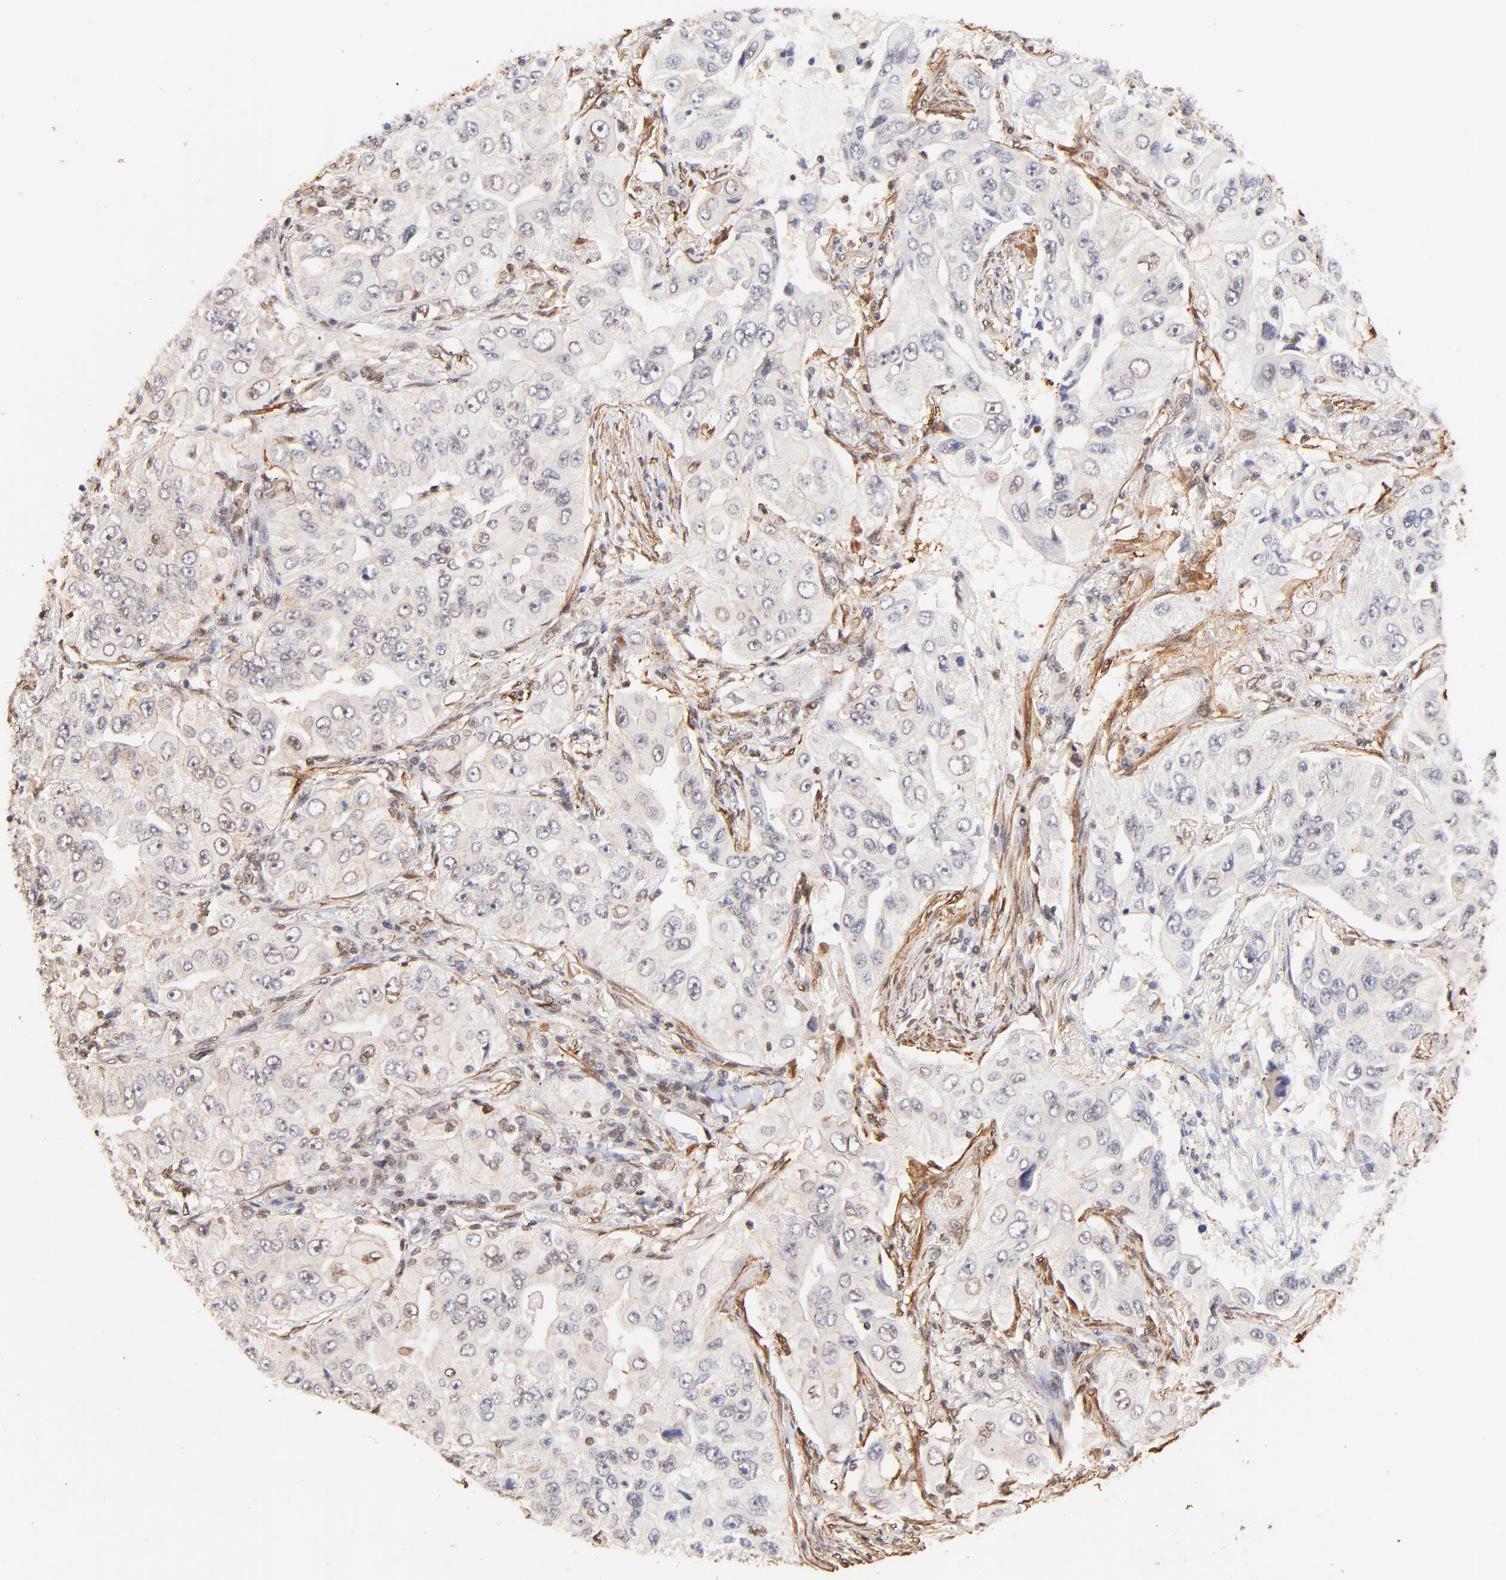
{"staining": {"intensity": "weak", "quantity": "<25%", "location": "cytoplasmic/membranous,nuclear"}, "tissue": "lung cancer", "cell_type": "Tumor cells", "image_type": "cancer", "snomed": [{"axis": "morphology", "description": "Adenocarcinoma, NOS"}, {"axis": "topography", "description": "Lung"}], "caption": "Protein analysis of lung cancer demonstrates no significant positivity in tumor cells.", "gene": "ZFP92", "patient": {"sex": "male", "age": 84}}